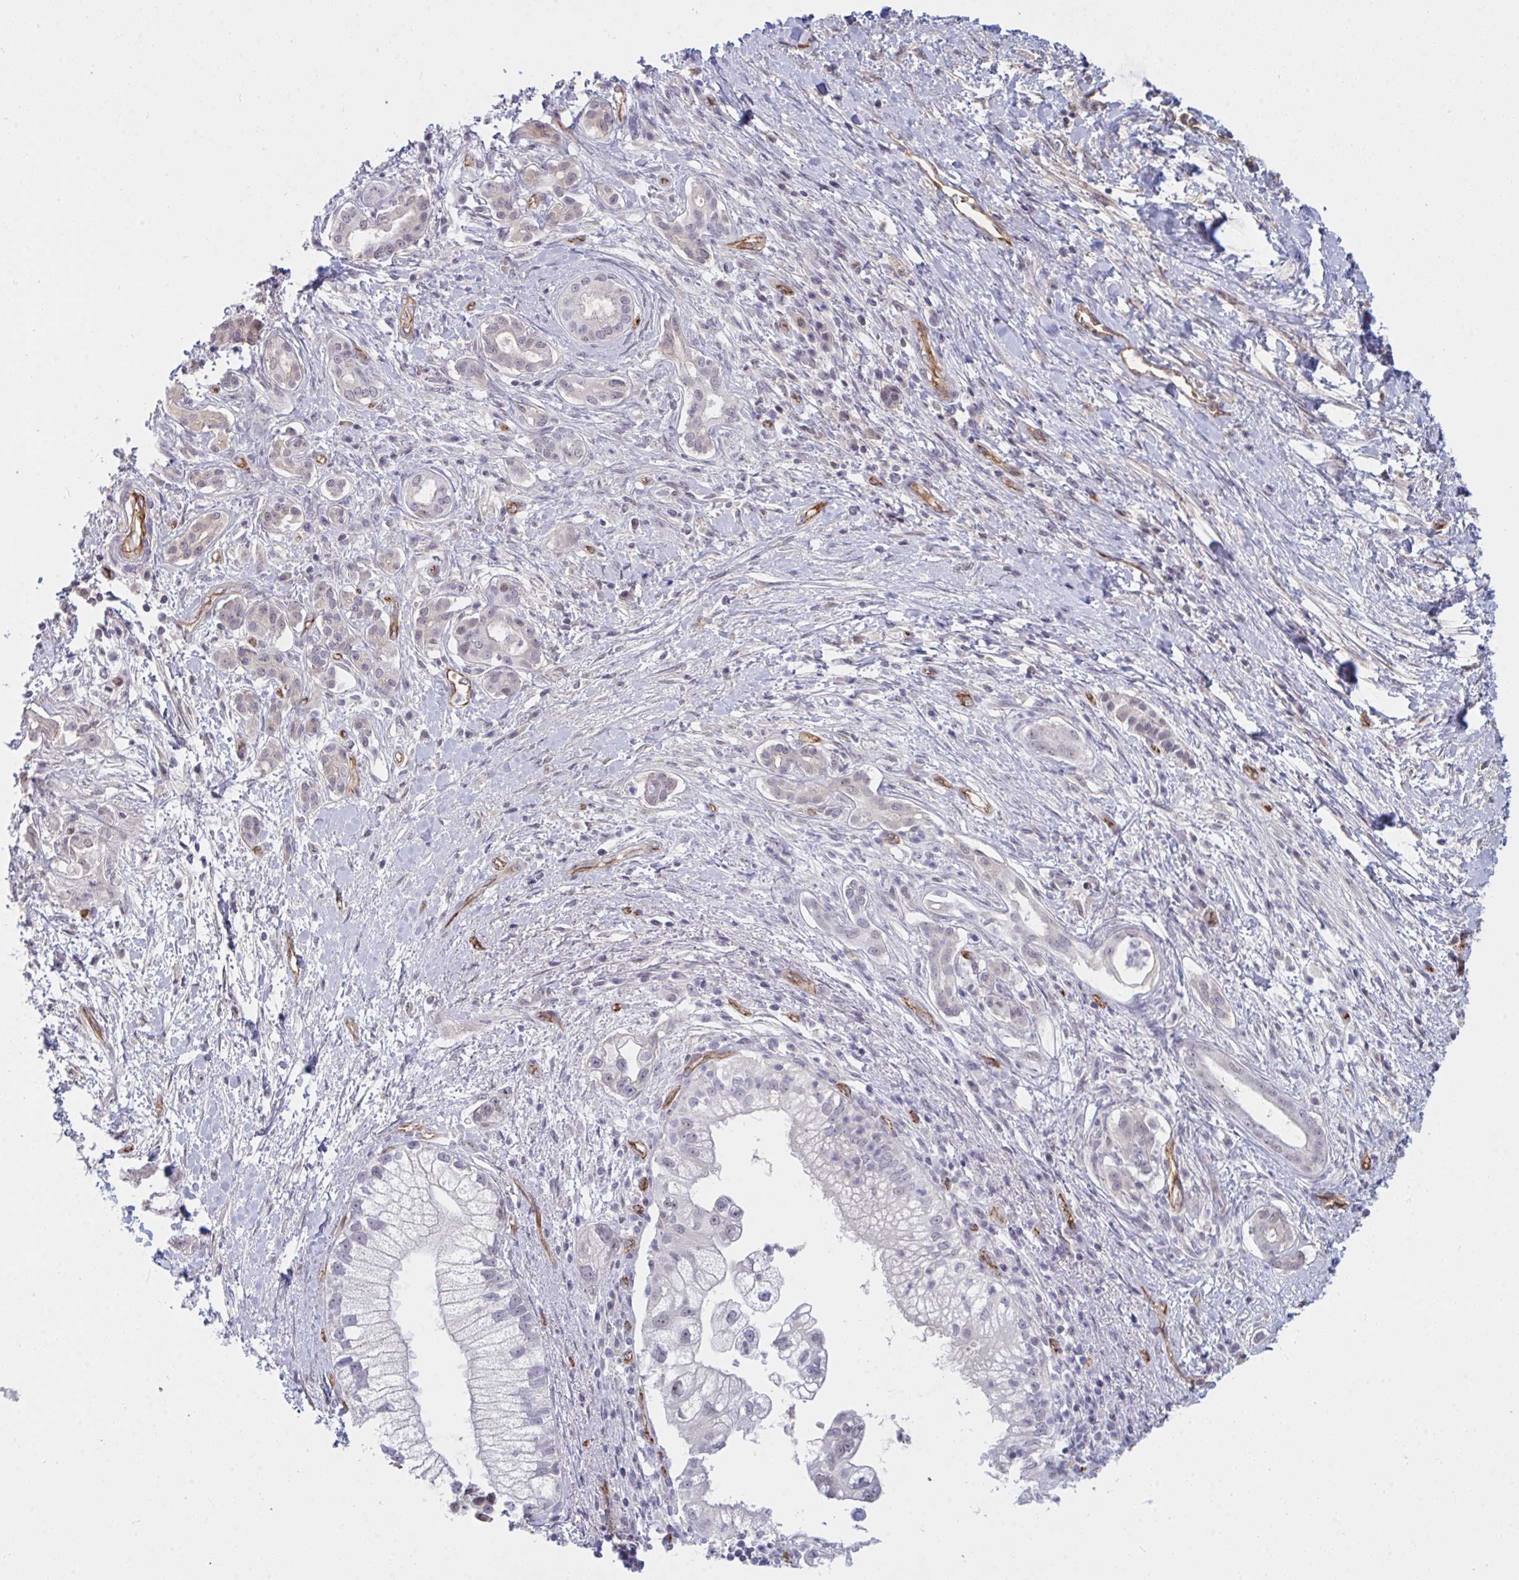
{"staining": {"intensity": "weak", "quantity": "<25%", "location": "nuclear"}, "tissue": "pancreatic cancer", "cell_type": "Tumor cells", "image_type": "cancer", "snomed": [{"axis": "morphology", "description": "Adenocarcinoma, NOS"}, {"axis": "topography", "description": "Pancreas"}], "caption": "Immunohistochemistry of human adenocarcinoma (pancreatic) exhibits no positivity in tumor cells.", "gene": "DSCAML1", "patient": {"sex": "male", "age": 70}}